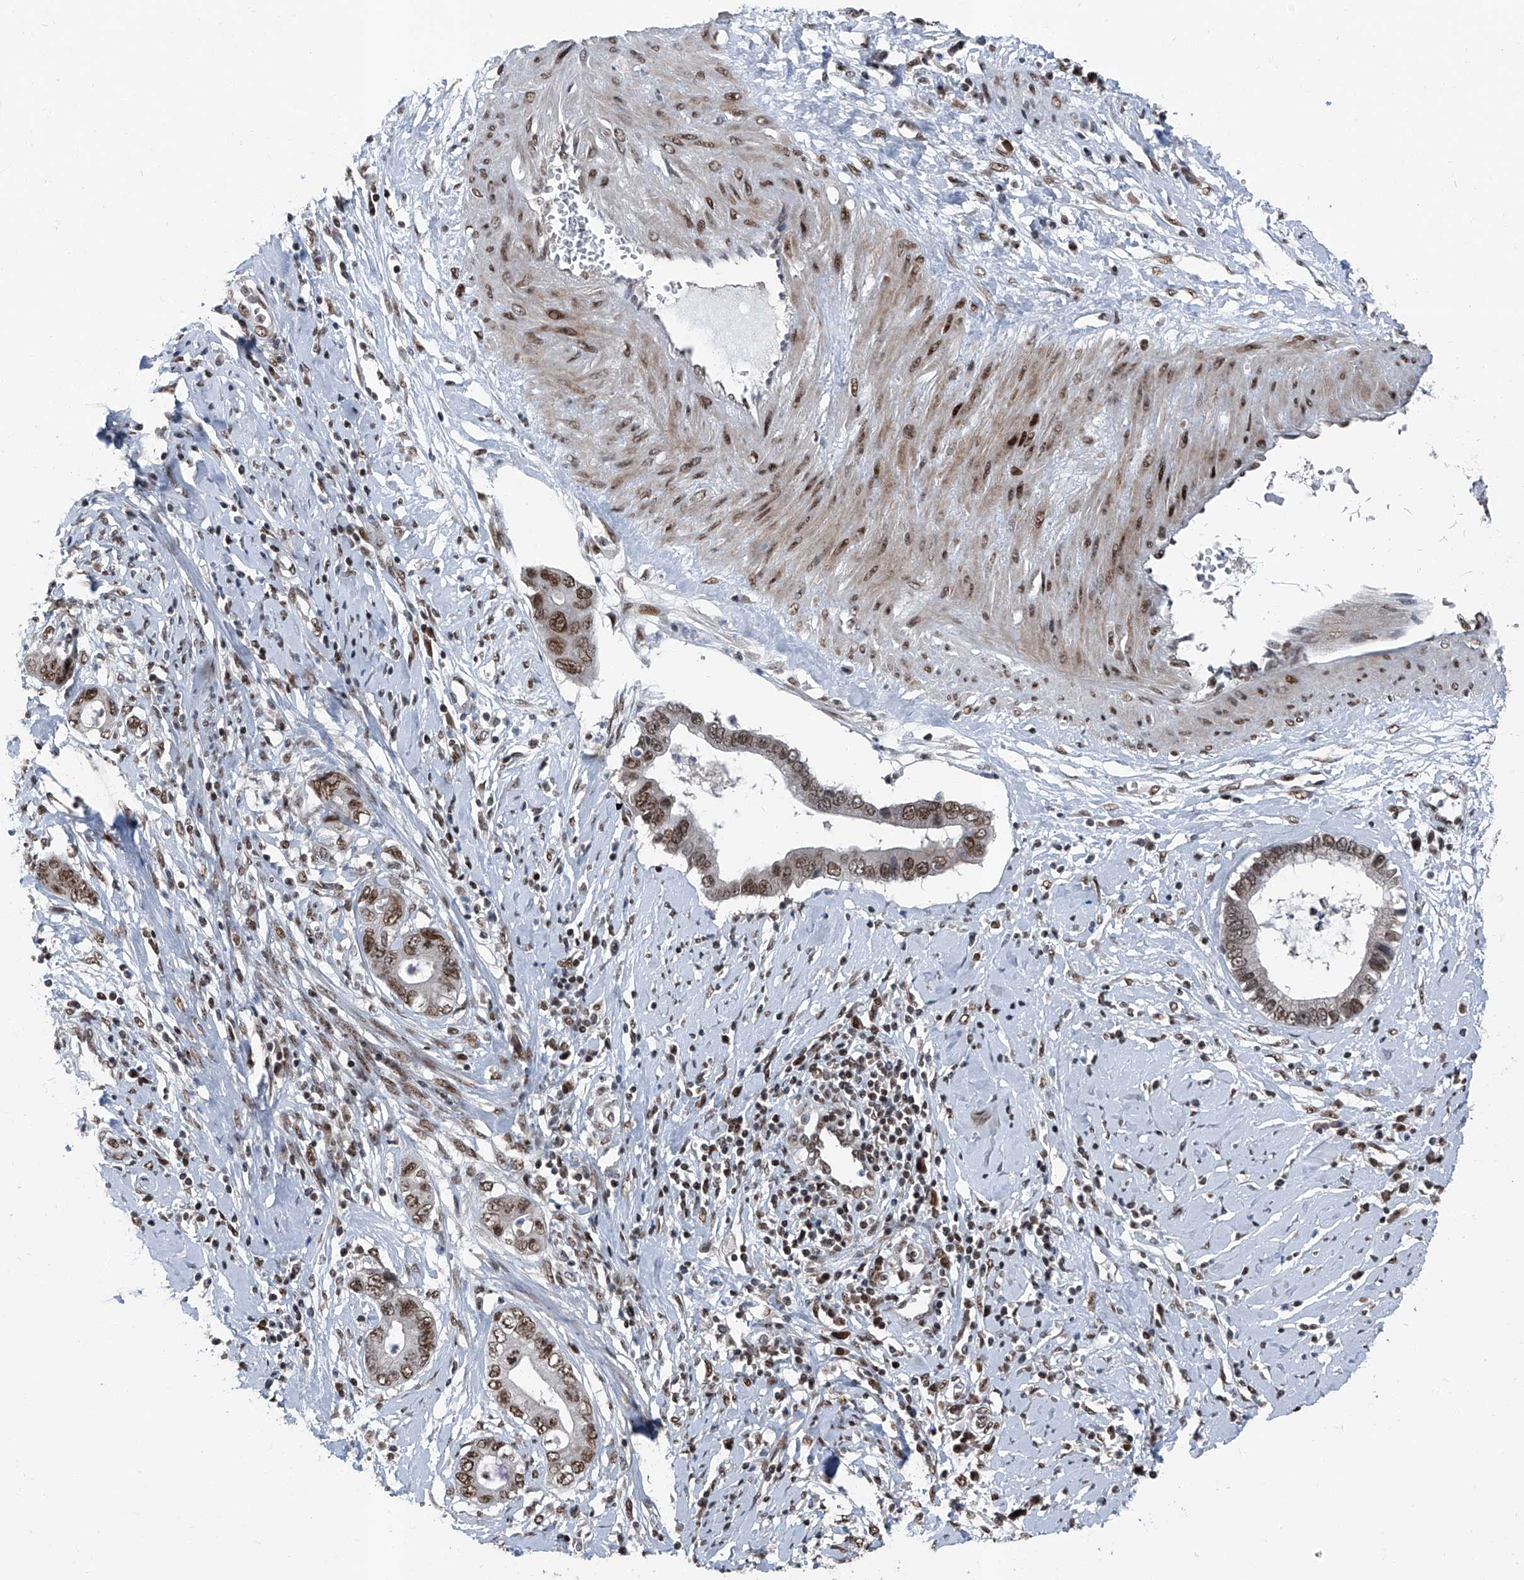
{"staining": {"intensity": "strong", "quantity": ">75%", "location": "nuclear"}, "tissue": "cervical cancer", "cell_type": "Tumor cells", "image_type": "cancer", "snomed": [{"axis": "morphology", "description": "Adenocarcinoma, NOS"}, {"axis": "topography", "description": "Cervix"}], "caption": "Strong nuclear staining is seen in about >75% of tumor cells in cervical cancer (adenocarcinoma). (brown staining indicates protein expression, while blue staining denotes nuclei).", "gene": "BMI1", "patient": {"sex": "female", "age": 44}}